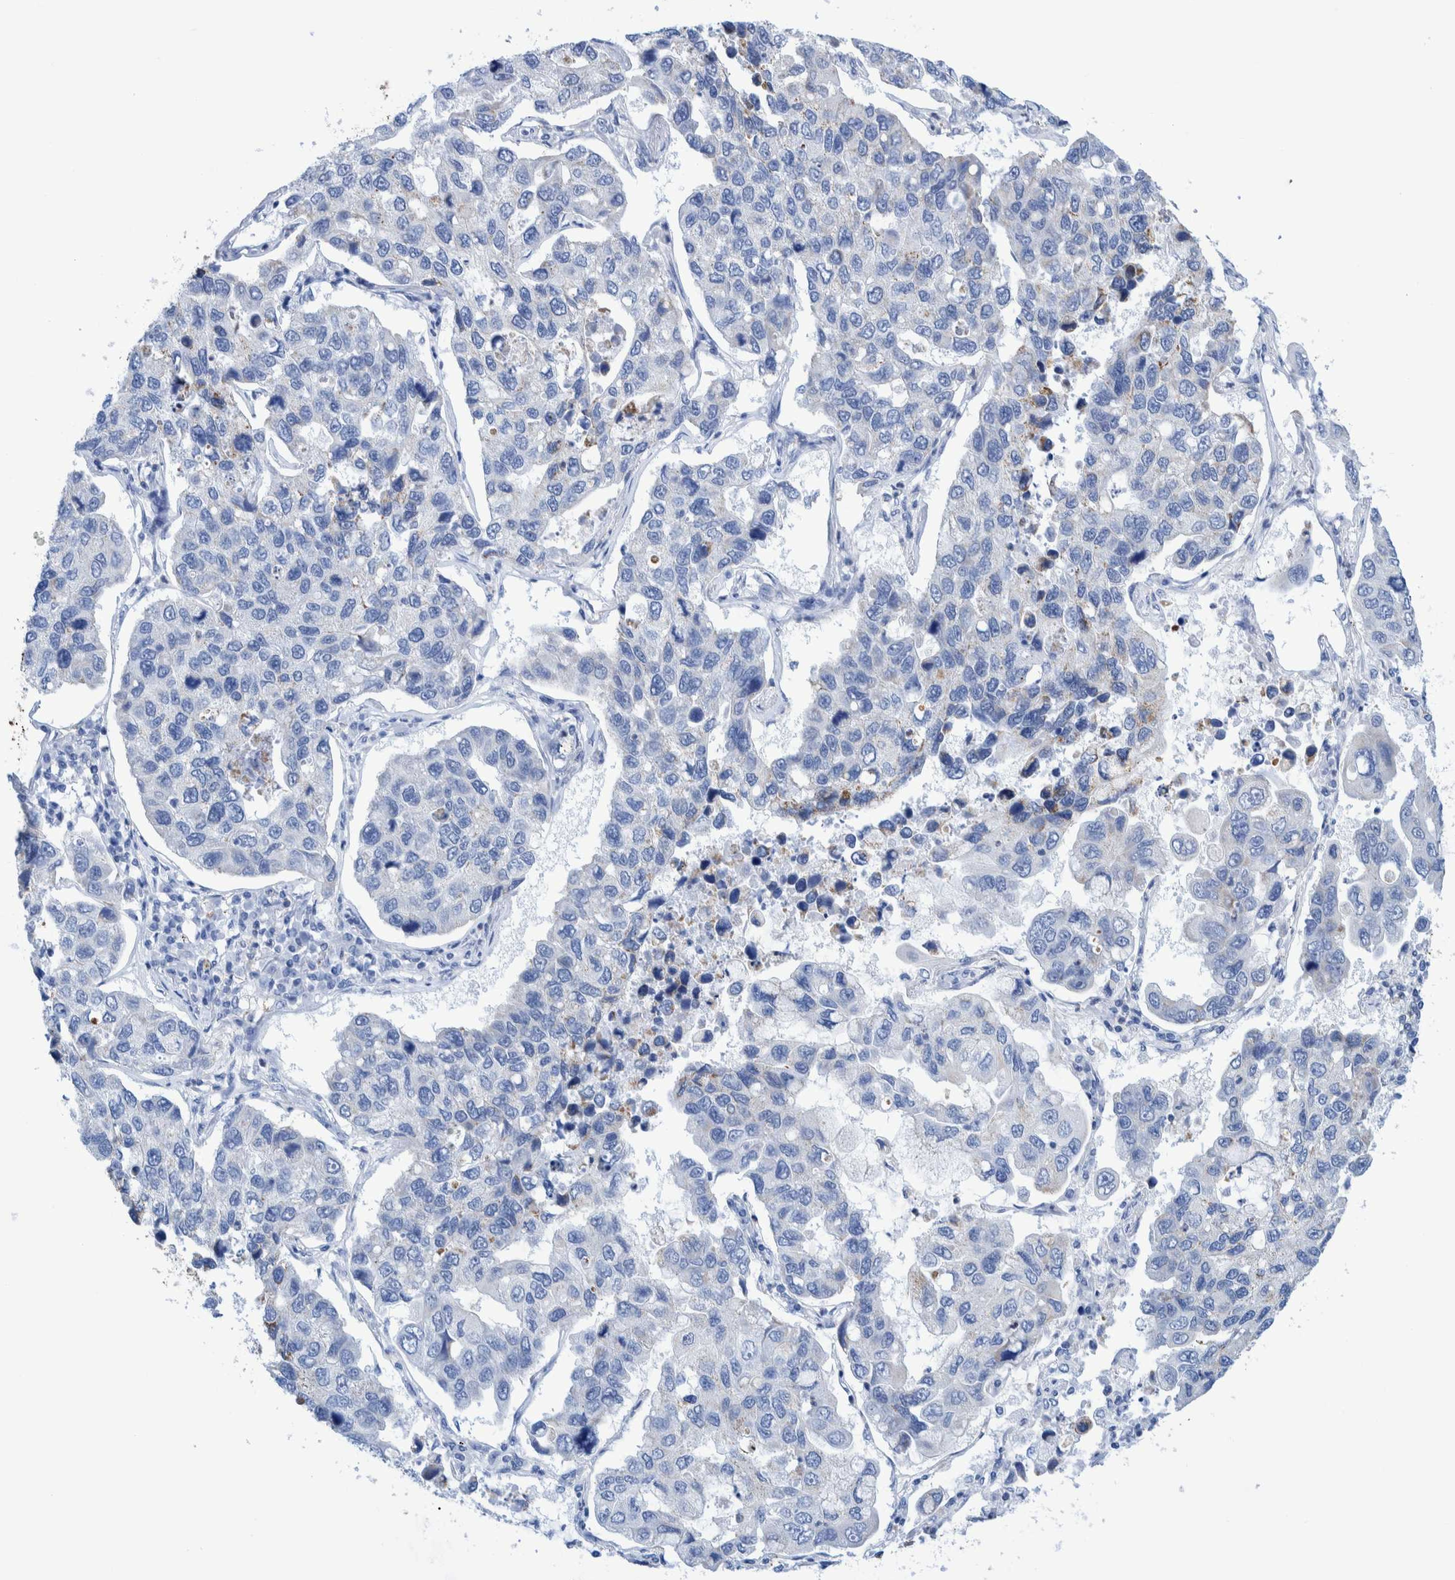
{"staining": {"intensity": "negative", "quantity": "none", "location": "none"}, "tissue": "lung cancer", "cell_type": "Tumor cells", "image_type": "cancer", "snomed": [{"axis": "morphology", "description": "Adenocarcinoma, NOS"}, {"axis": "topography", "description": "Lung"}], "caption": "IHC image of human lung adenocarcinoma stained for a protein (brown), which displays no positivity in tumor cells.", "gene": "KRT14", "patient": {"sex": "male", "age": 64}}